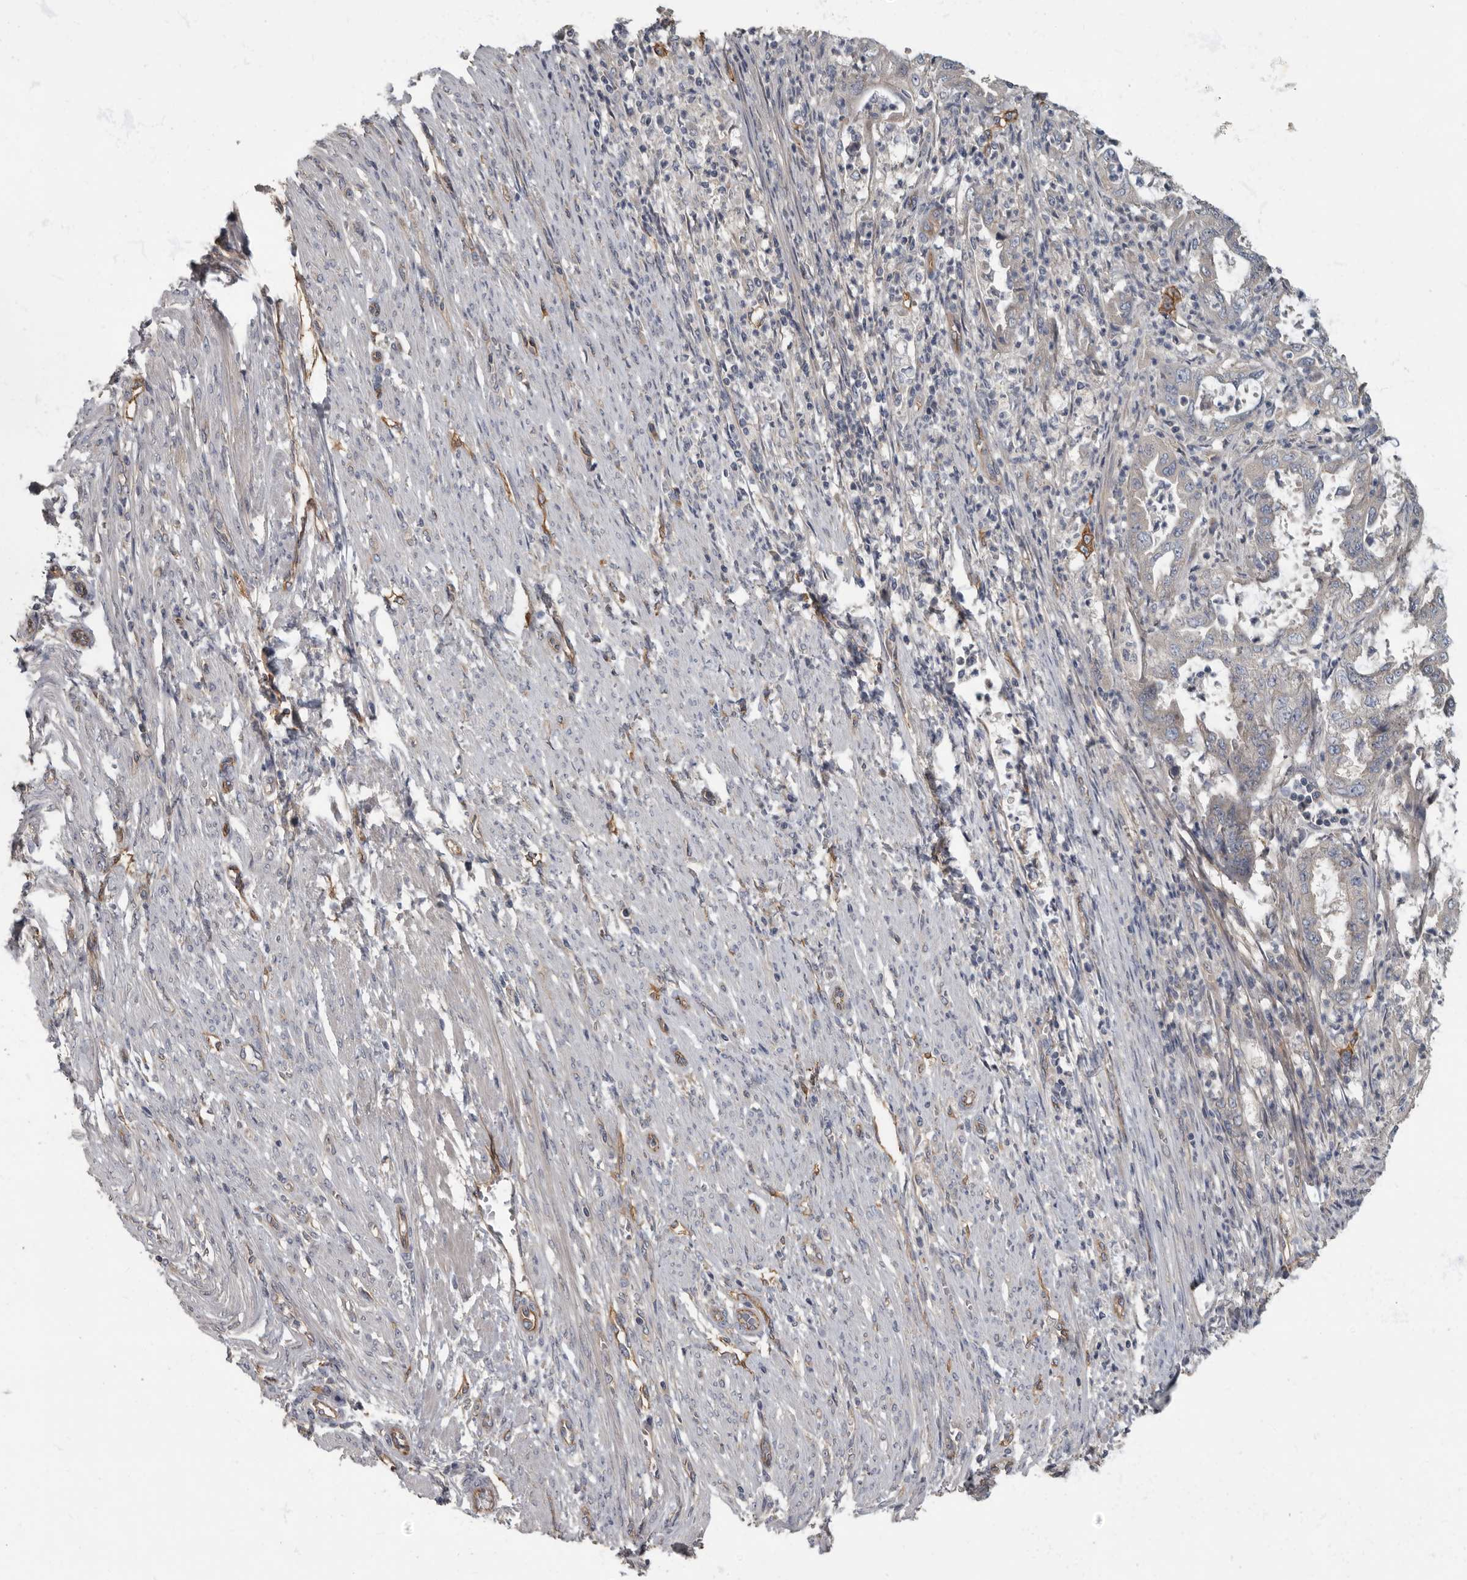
{"staining": {"intensity": "negative", "quantity": "none", "location": "none"}, "tissue": "endometrial cancer", "cell_type": "Tumor cells", "image_type": "cancer", "snomed": [{"axis": "morphology", "description": "Adenocarcinoma, NOS"}, {"axis": "topography", "description": "Endometrium"}], "caption": "Tumor cells show no significant protein positivity in endometrial cancer (adenocarcinoma).", "gene": "PDK1", "patient": {"sex": "female", "age": 51}}